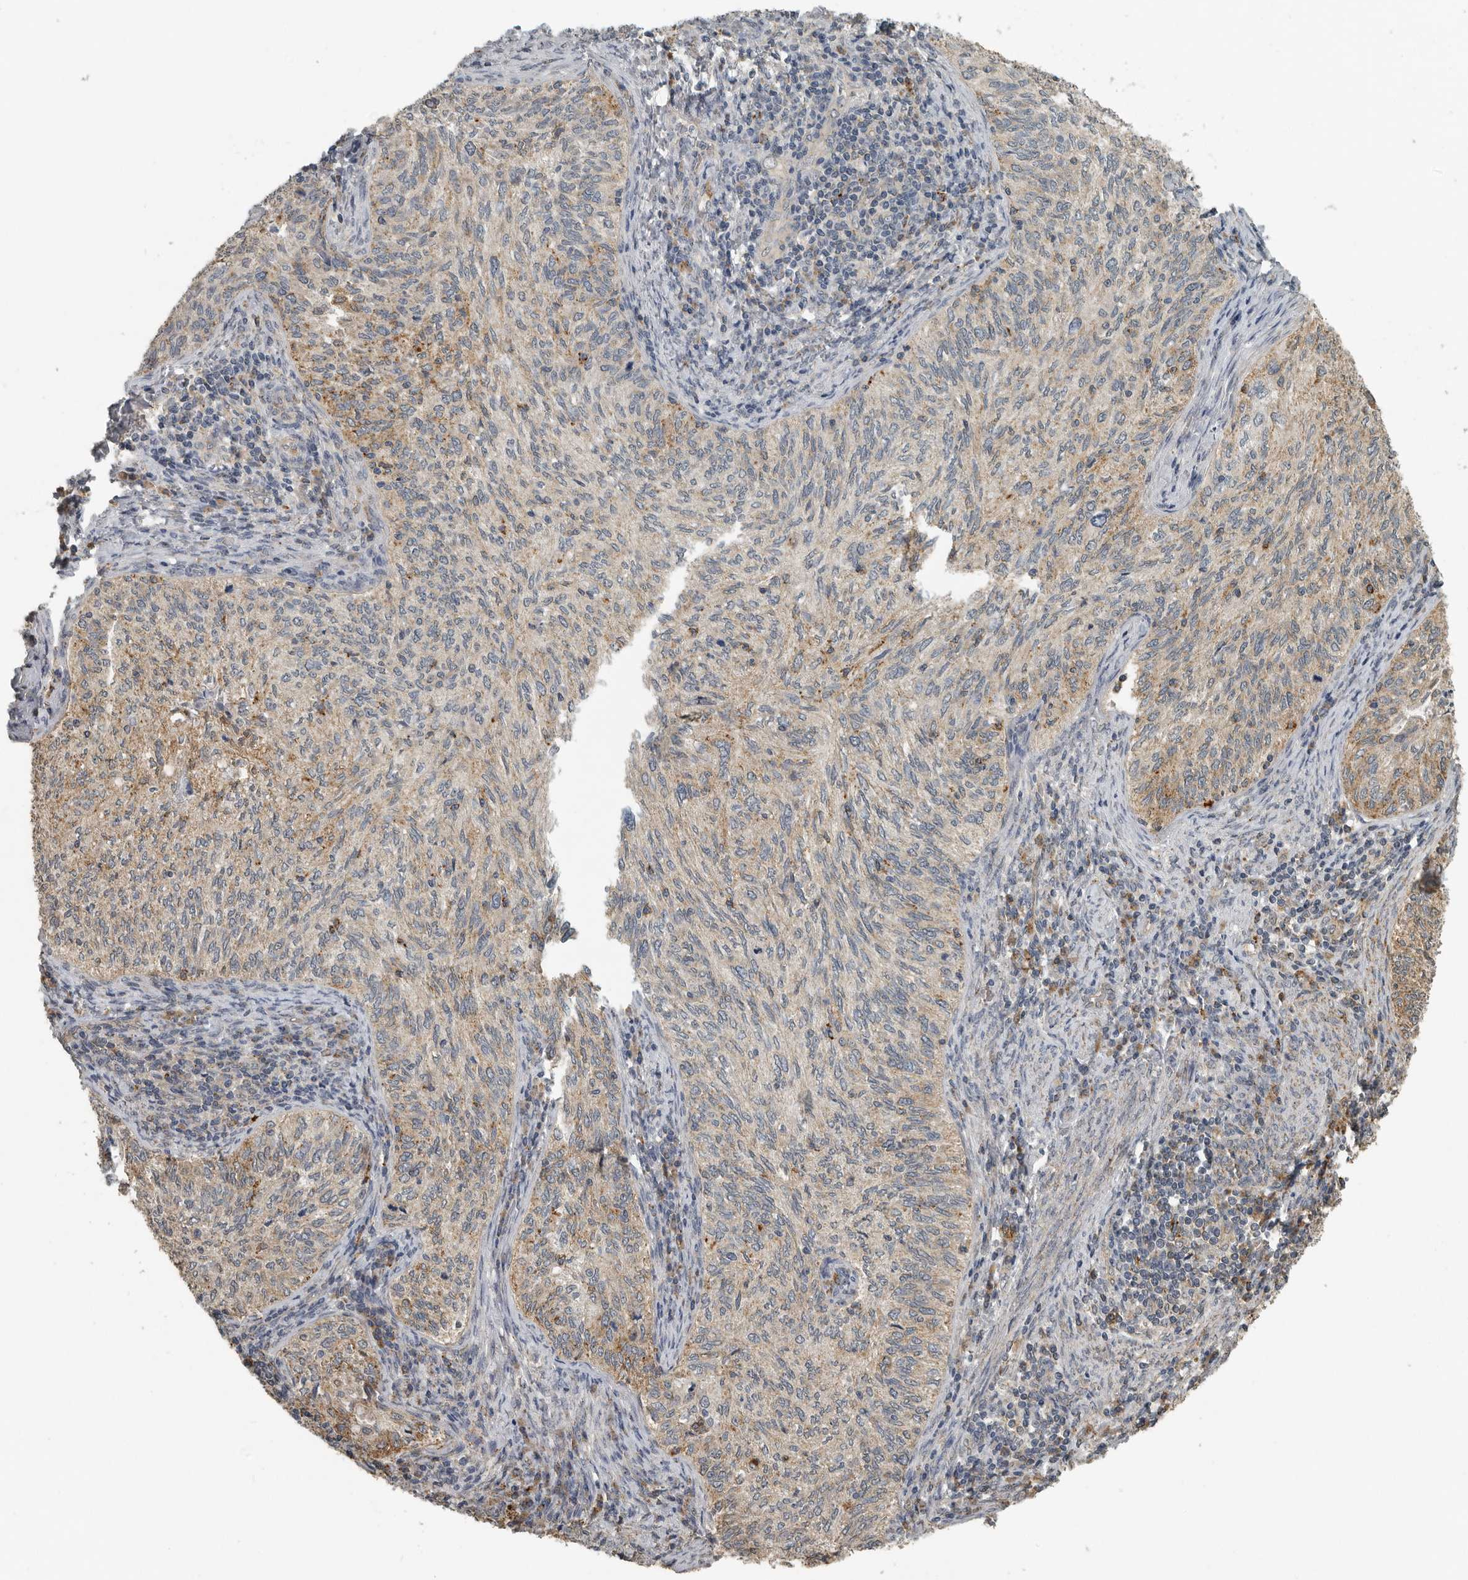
{"staining": {"intensity": "weak", "quantity": "25%-75%", "location": "cytoplasmic/membranous"}, "tissue": "cervical cancer", "cell_type": "Tumor cells", "image_type": "cancer", "snomed": [{"axis": "morphology", "description": "Squamous cell carcinoma, NOS"}, {"axis": "topography", "description": "Cervix"}], "caption": "Immunohistochemistry staining of squamous cell carcinoma (cervical), which demonstrates low levels of weak cytoplasmic/membranous expression in about 25%-75% of tumor cells indicating weak cytoplasmic/membranous protein positivity. The staining was performed using DAB (3,3'-diaminobenzidine) (brown) for protein detection and nuclei were counterstained in hematoxylin (blue).", "gene": "AFAP1", "patient": {"sex": "female", "age": 30}}